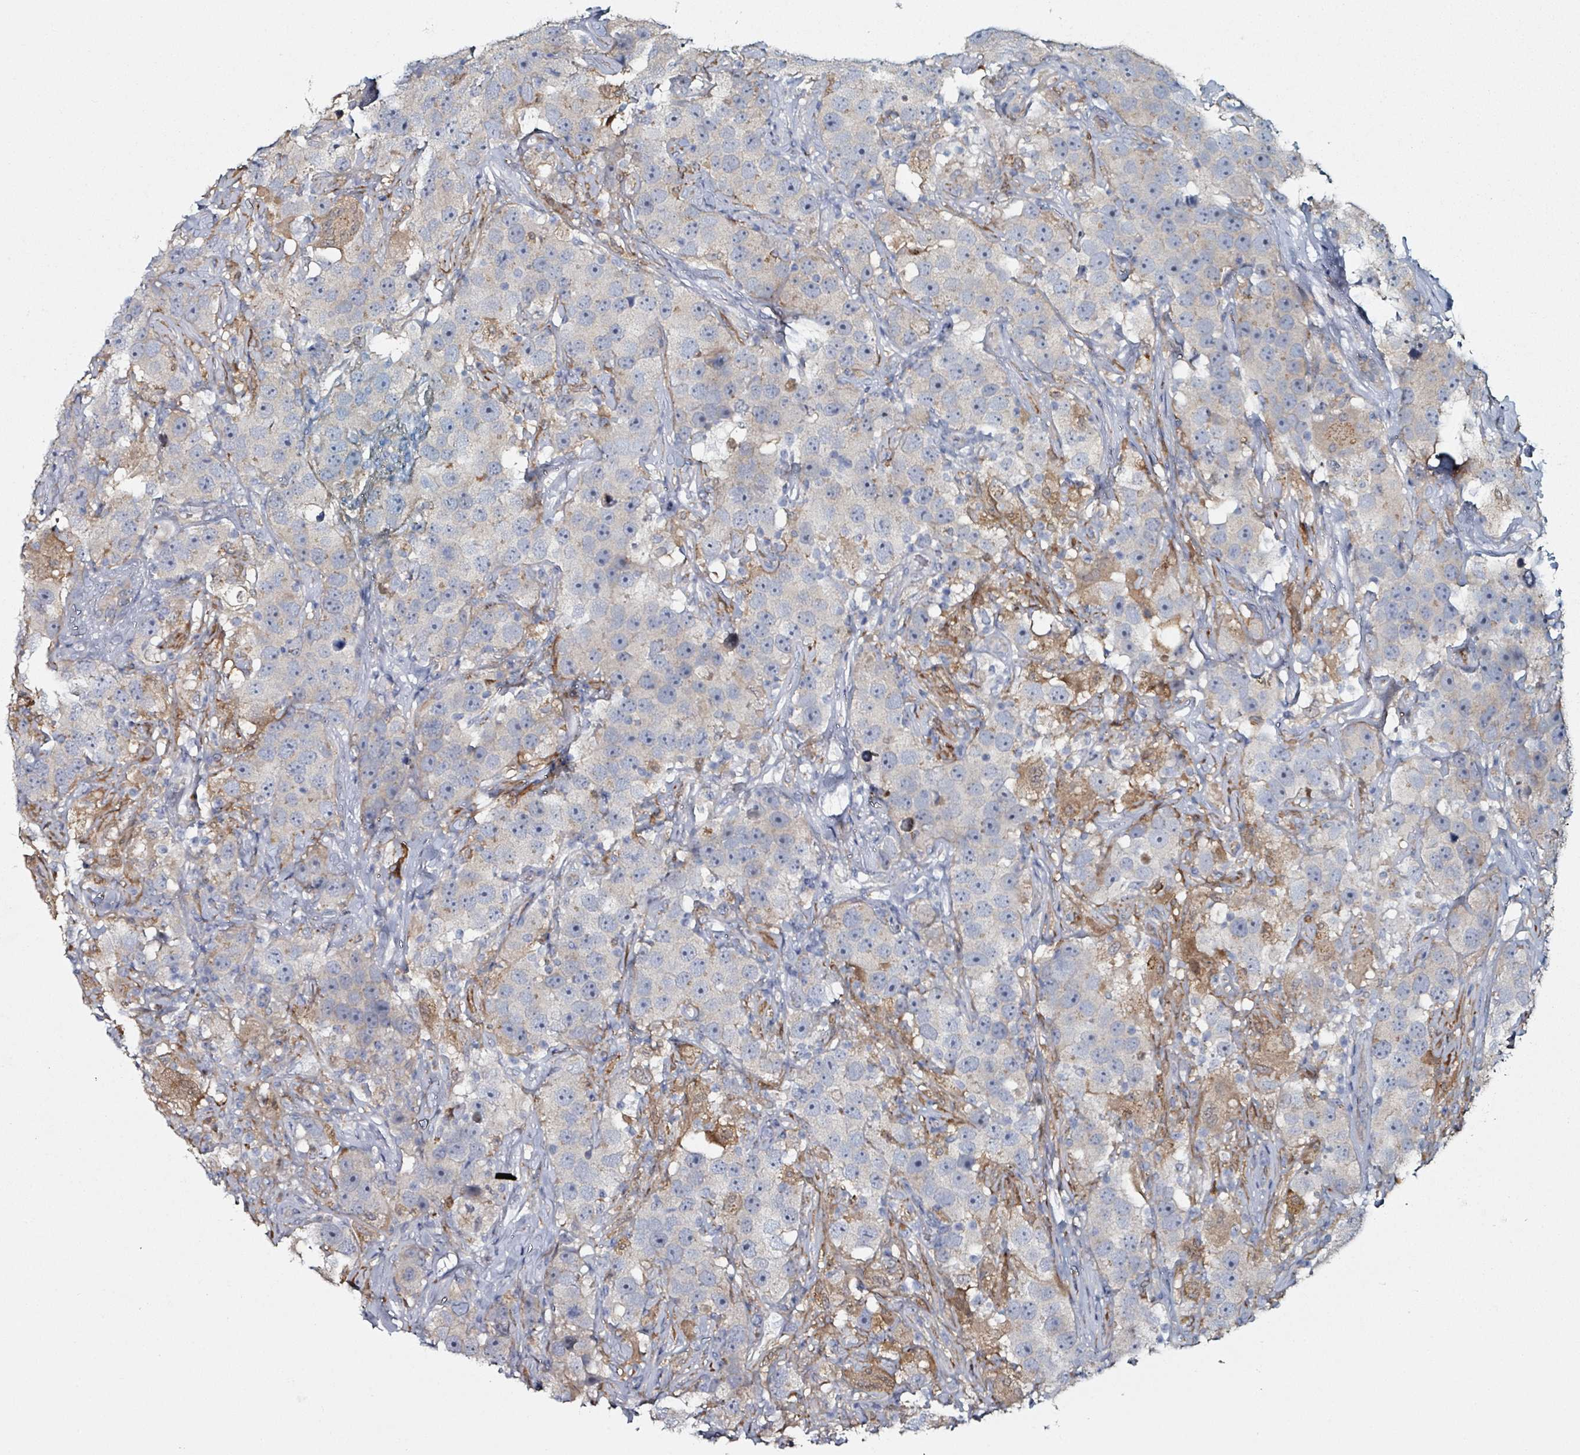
{"staining": {"intensity": "negative", "quantity": "none", "location": "none"}, "tissue": "testis cancer", "cell_type": "Tumor cells", "image_type": "cancer", "snomed": [{"axis": "morphology", "description": "Seminoma, NOS"}, {"axis": "topography", "description": "Testis"}], "caption": "Immunohistochemical staining of human testis seminoma exhibits no significant positivity in tumor cells.", "gene": "B3GAT3", "patient": {"sex": "male", "age": 49}}